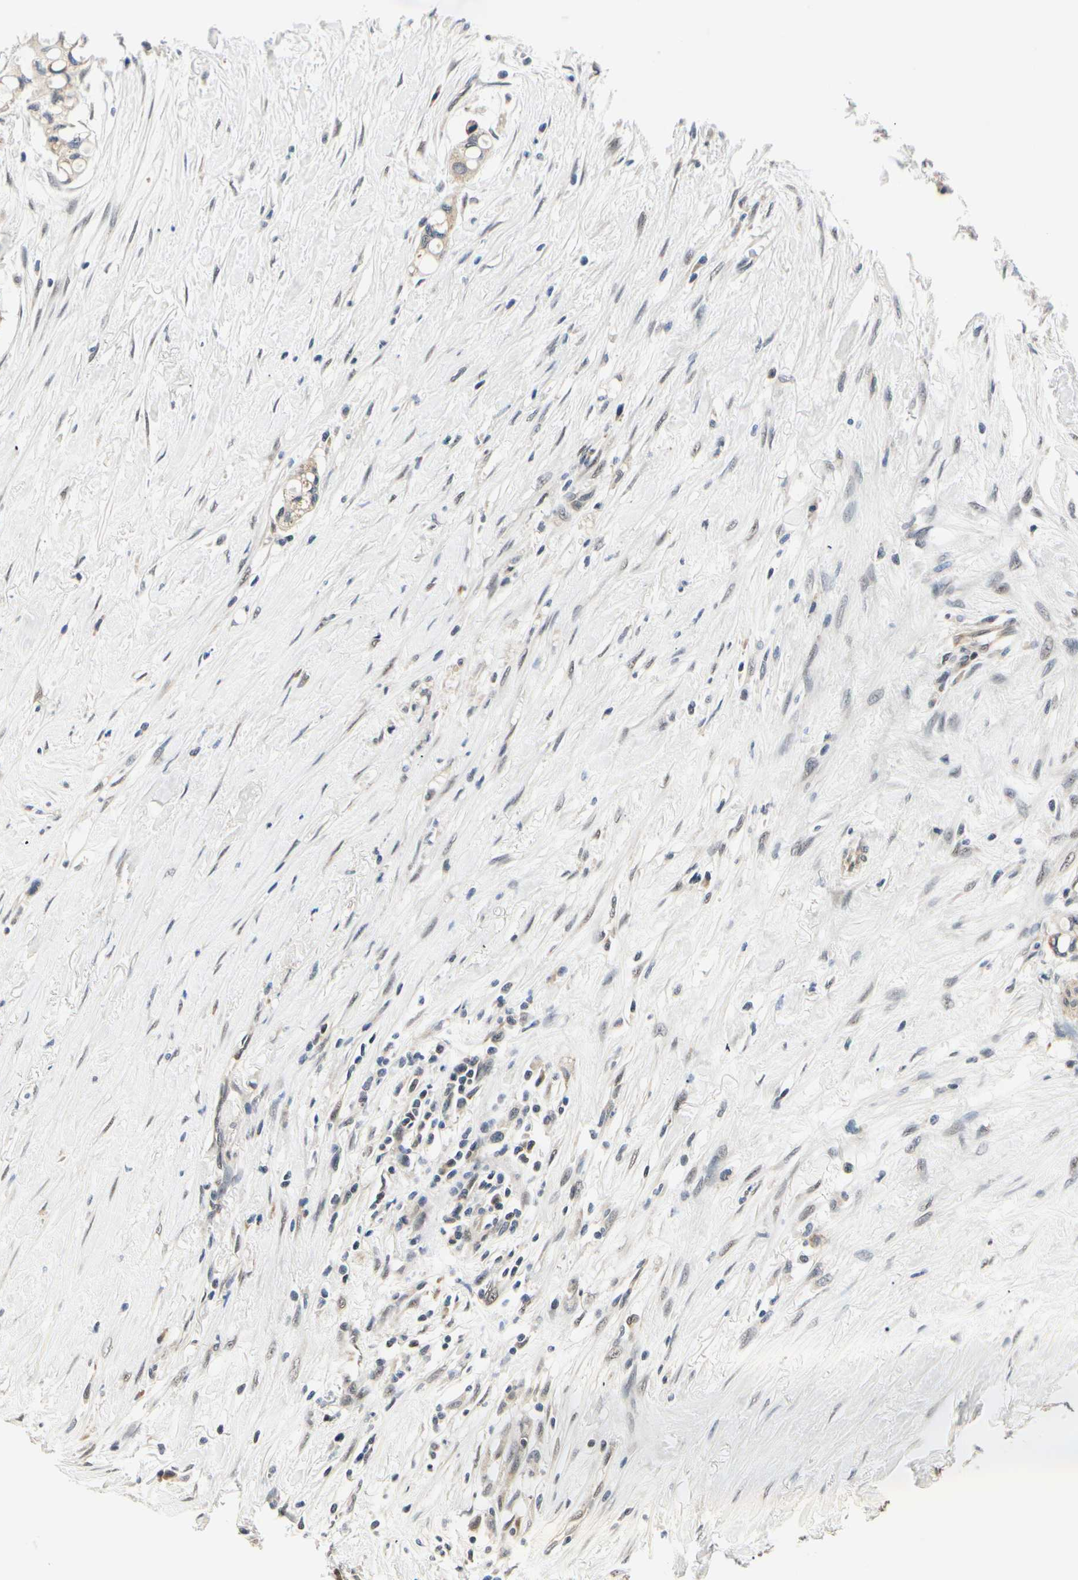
{"staining": {"intensity": "moderate", "quantity": "25%-75%", "location": "cytoplasmic/membranous"}, "tissue": "colorectal cancer", "cell_type": "Tumor cells", "image_type": "cancer", "snomed": [{"axis": "morphology", "description": "Normal tissue, NOS"}, {"axis": "morphology", "description": "Adenocarcinoma, NOS"}, {"axis": "topography", "description": "Colon"}], "caption": "IHC (DAB) staining of human adenocarcinoma (colorectal) displays moderate cytoplasmic/membranous protein positivity in about 25%-75% of tumor cells.", "gene": "PDK2", "patient": {"sex": "male", "age": 82}}